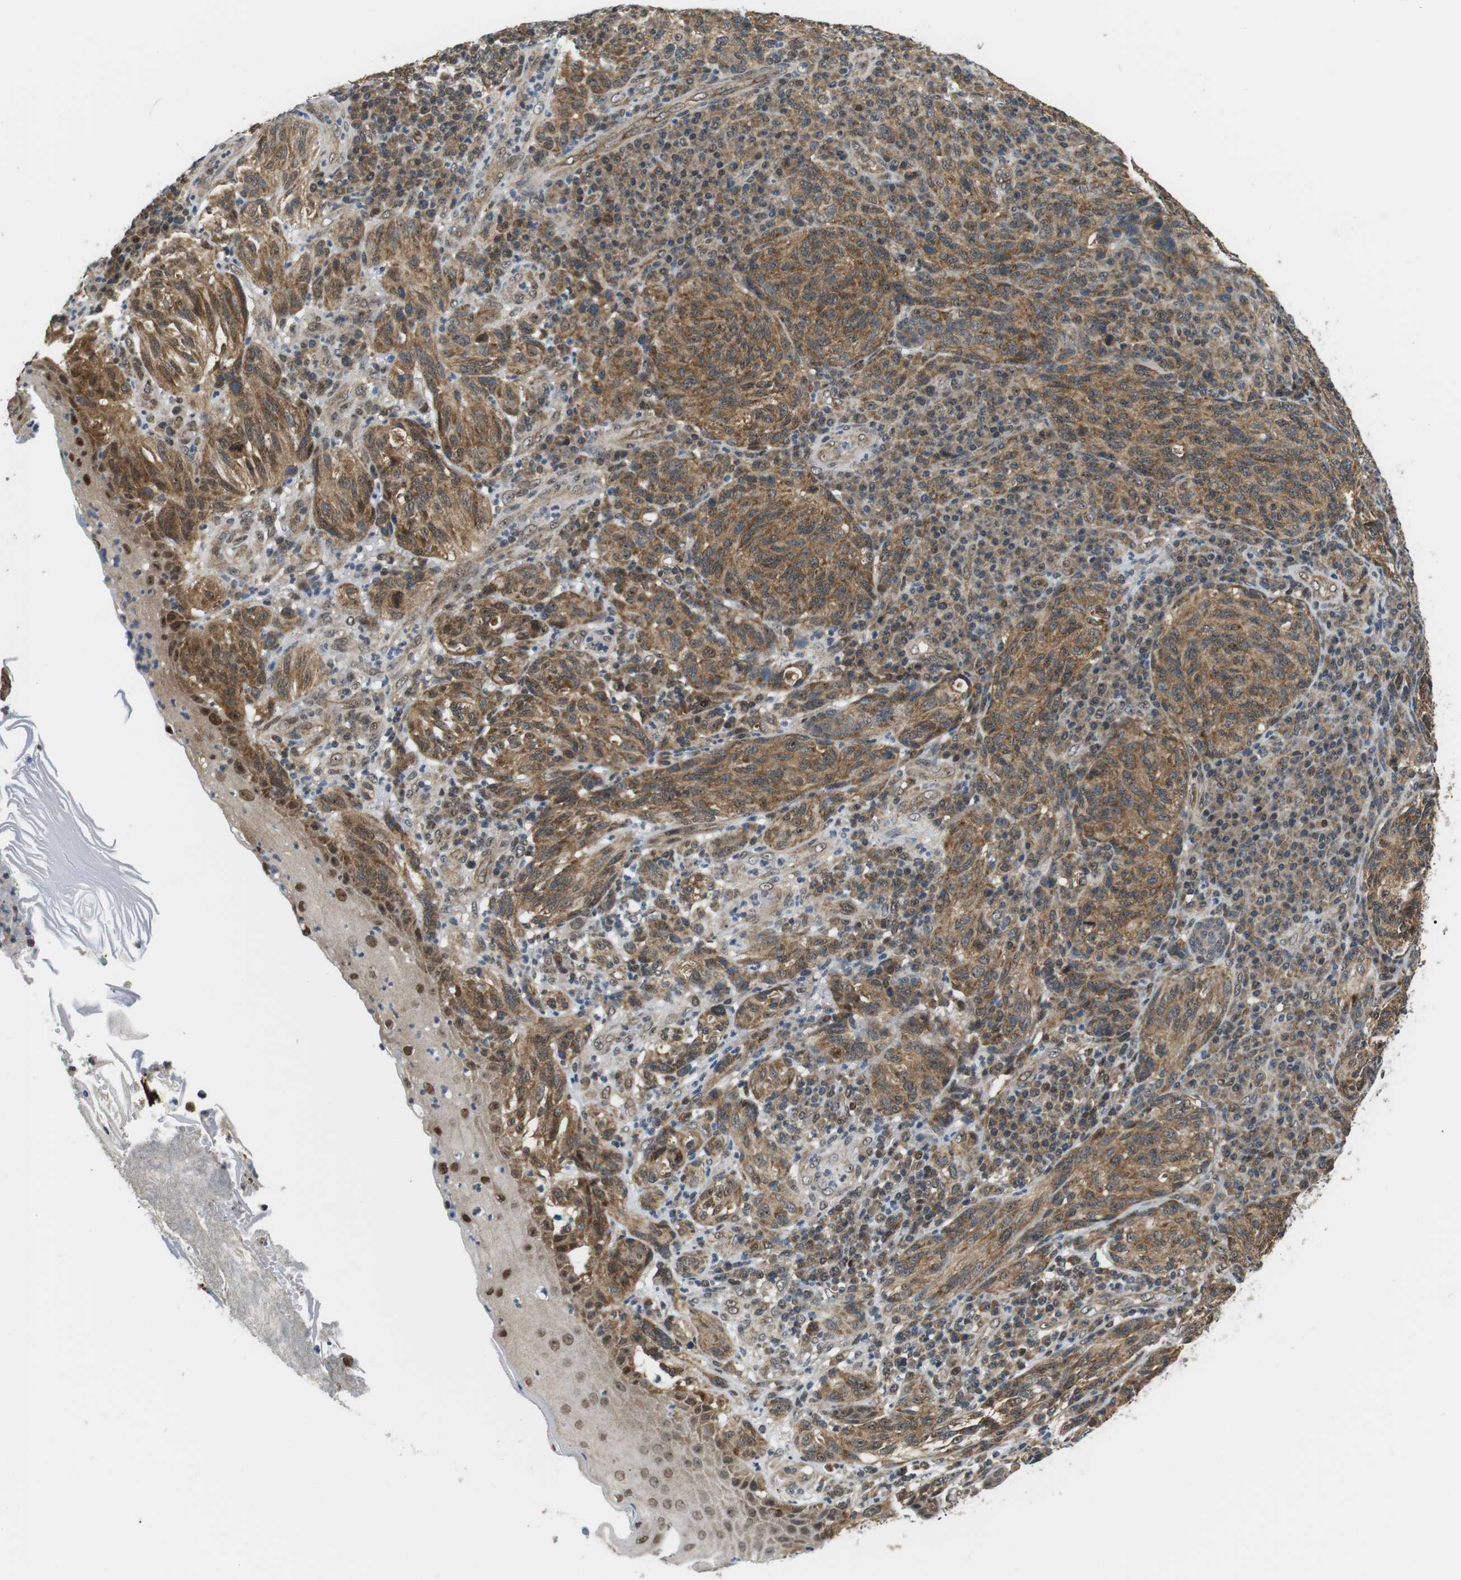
{"staining": {"intensity": "moderate", "quantity": ">75%", "location": "cytoplasmic/membranous"}, "tissue": "melanoma", "cell_type": "Tumor cells", "image_type": "cancer", "snomed": [{"axis": "morphology", "description": "Malignant melanoma, NOS"}, {"axis": "topography", "description": "Skin"}], "caption": "This histopathology image demonstrates IHC staining of human malignant melanoma, with medium moderate cytoplasmic/membranous positivity in about >75% of tumor cells.", "gene": "CSNK2B", "patient": {"sex": "female", "age": 73}}